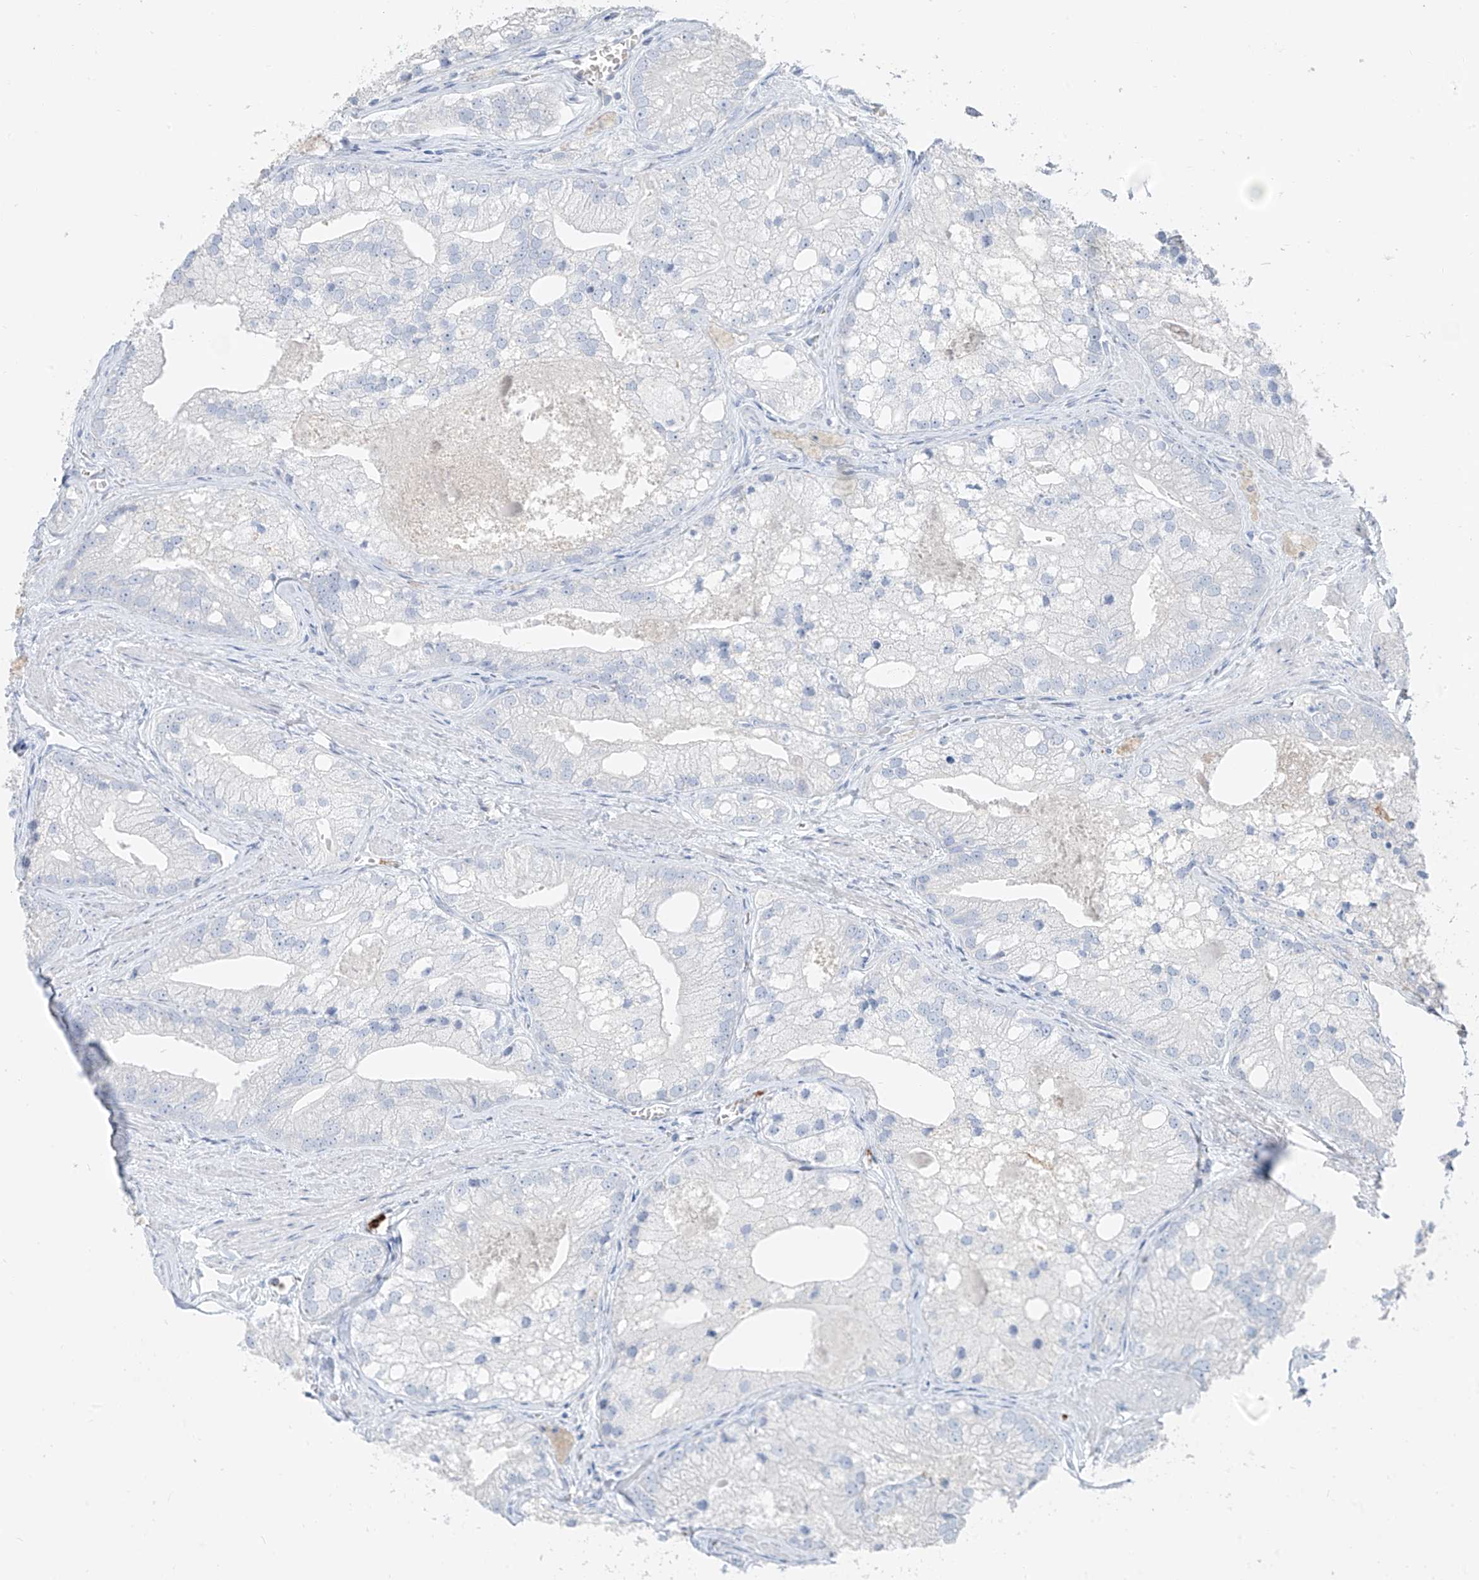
{"staining": {"intensity": "negative", "quantity": "none", "location": "none"}, "tissue": "prostate cancer", "cell_type": "Tumor cells", "image_type": "cancer", "snomed": [{"axis": "morphology", "description": "Adenocarcinoma, Low grade"}, {"axis": "topography", "description": "Prostate"}], "caption": "Immunohistochemistry (IHC) micrograph of neoplastic tissue: prostate adenocarcinoma (low-grade) stained with DAB (3,3'-diaminobenzidine) demonstrates no significant protein expression in tumor cells. The staining is performed using DAB brown chromogen with nuclei counter-stained in using hematoxylin.", "gene": "PAFAH1B3", "patient": {"sex": "male", "age": 69}}